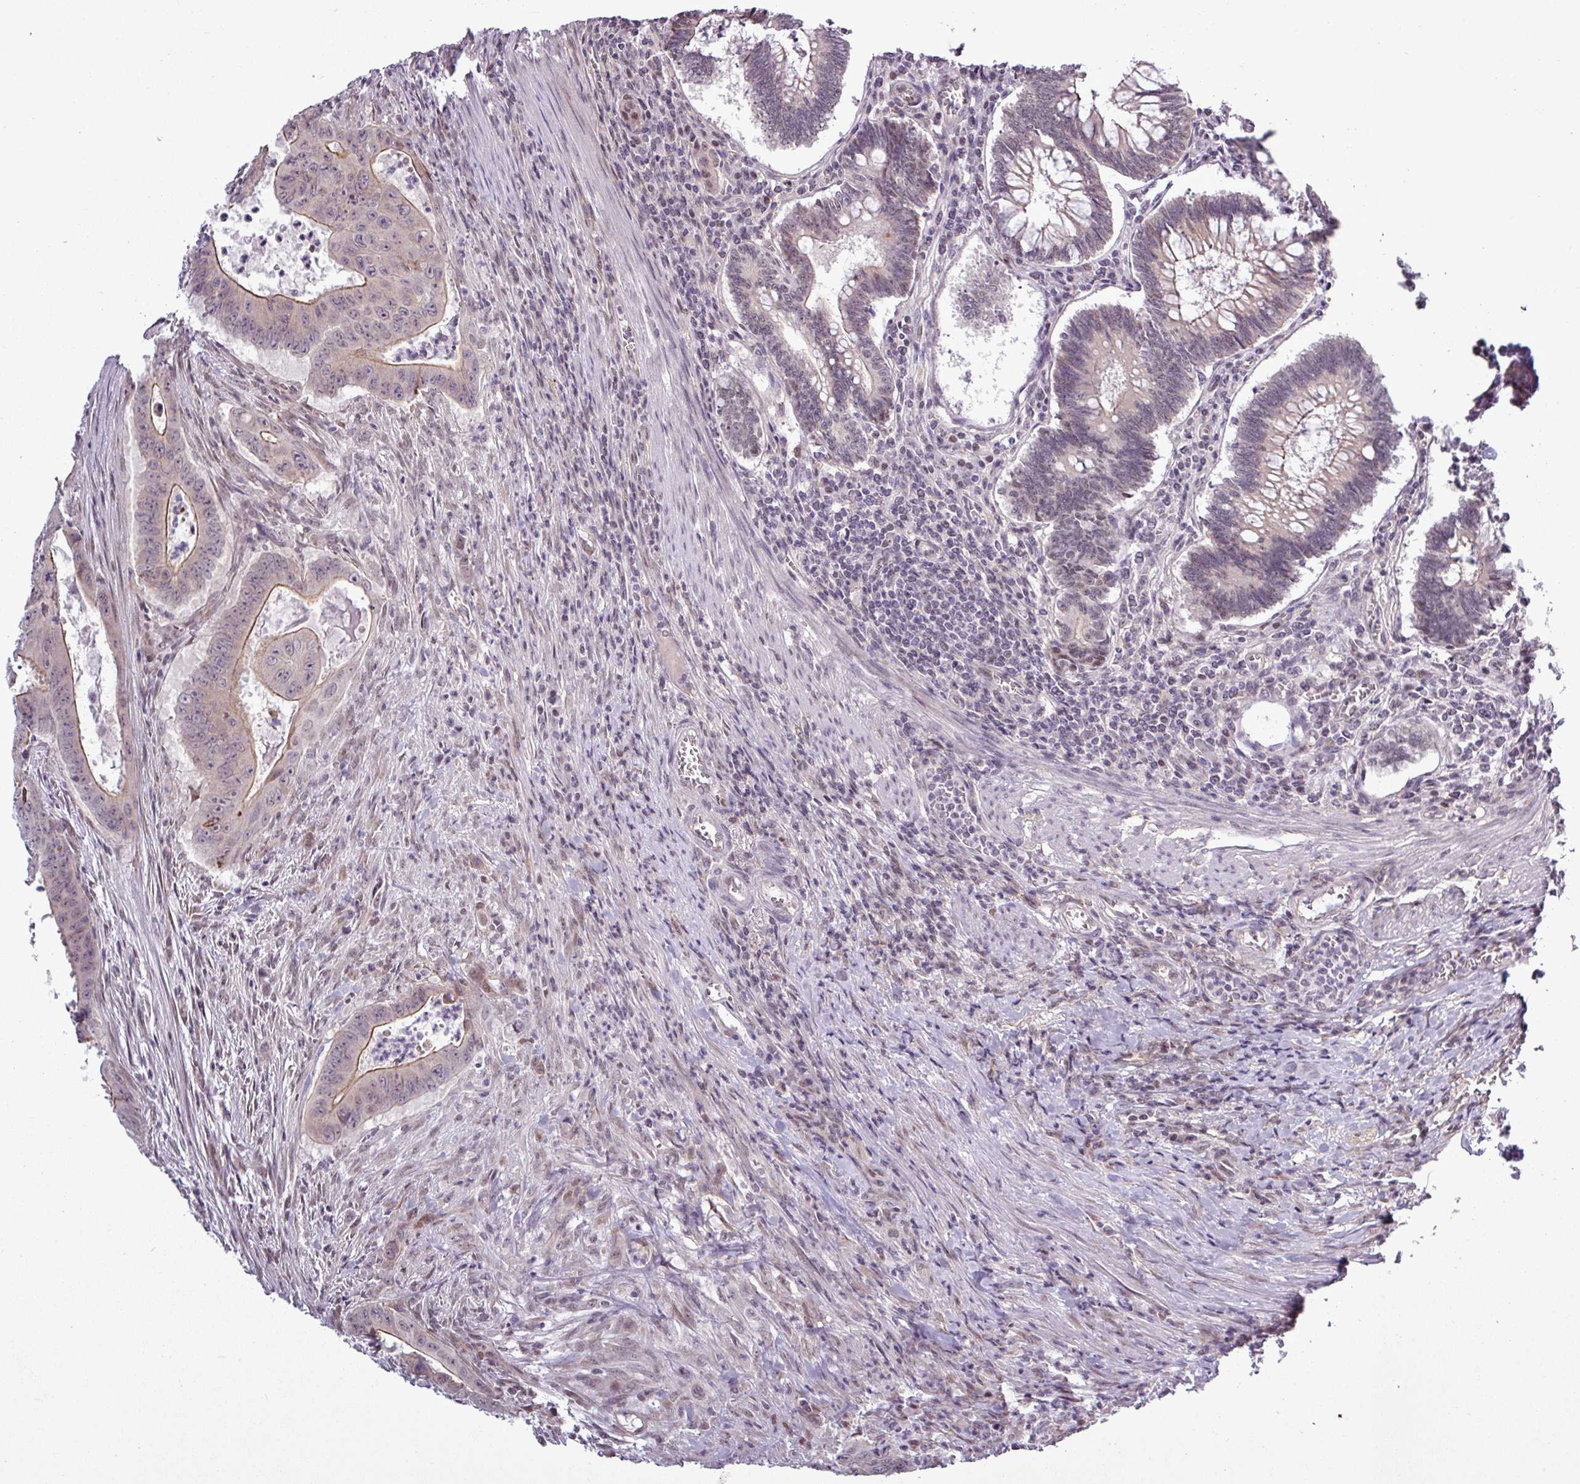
{"staining": {"intensity": "weak", "quantity": "25%-75%", "location": "cytoplasmic/membranous"}, "tissue": "colorectal cancer", "cell_type": "Tumor cells", "image_type": "cancer", "snomed": [{"axis": "morphology", "description": "Adenocarcinoma, NOS"}, {"axis": "topography", "description": "Rectum"}], "caption": "Tumor cells display weak cytoplasmic/membranous positivity in approximately 25%-75% of cells in colorectal adenocarcinoma.", "gene": "GPT2", "patient": {"sex": "female", "age": 75}}